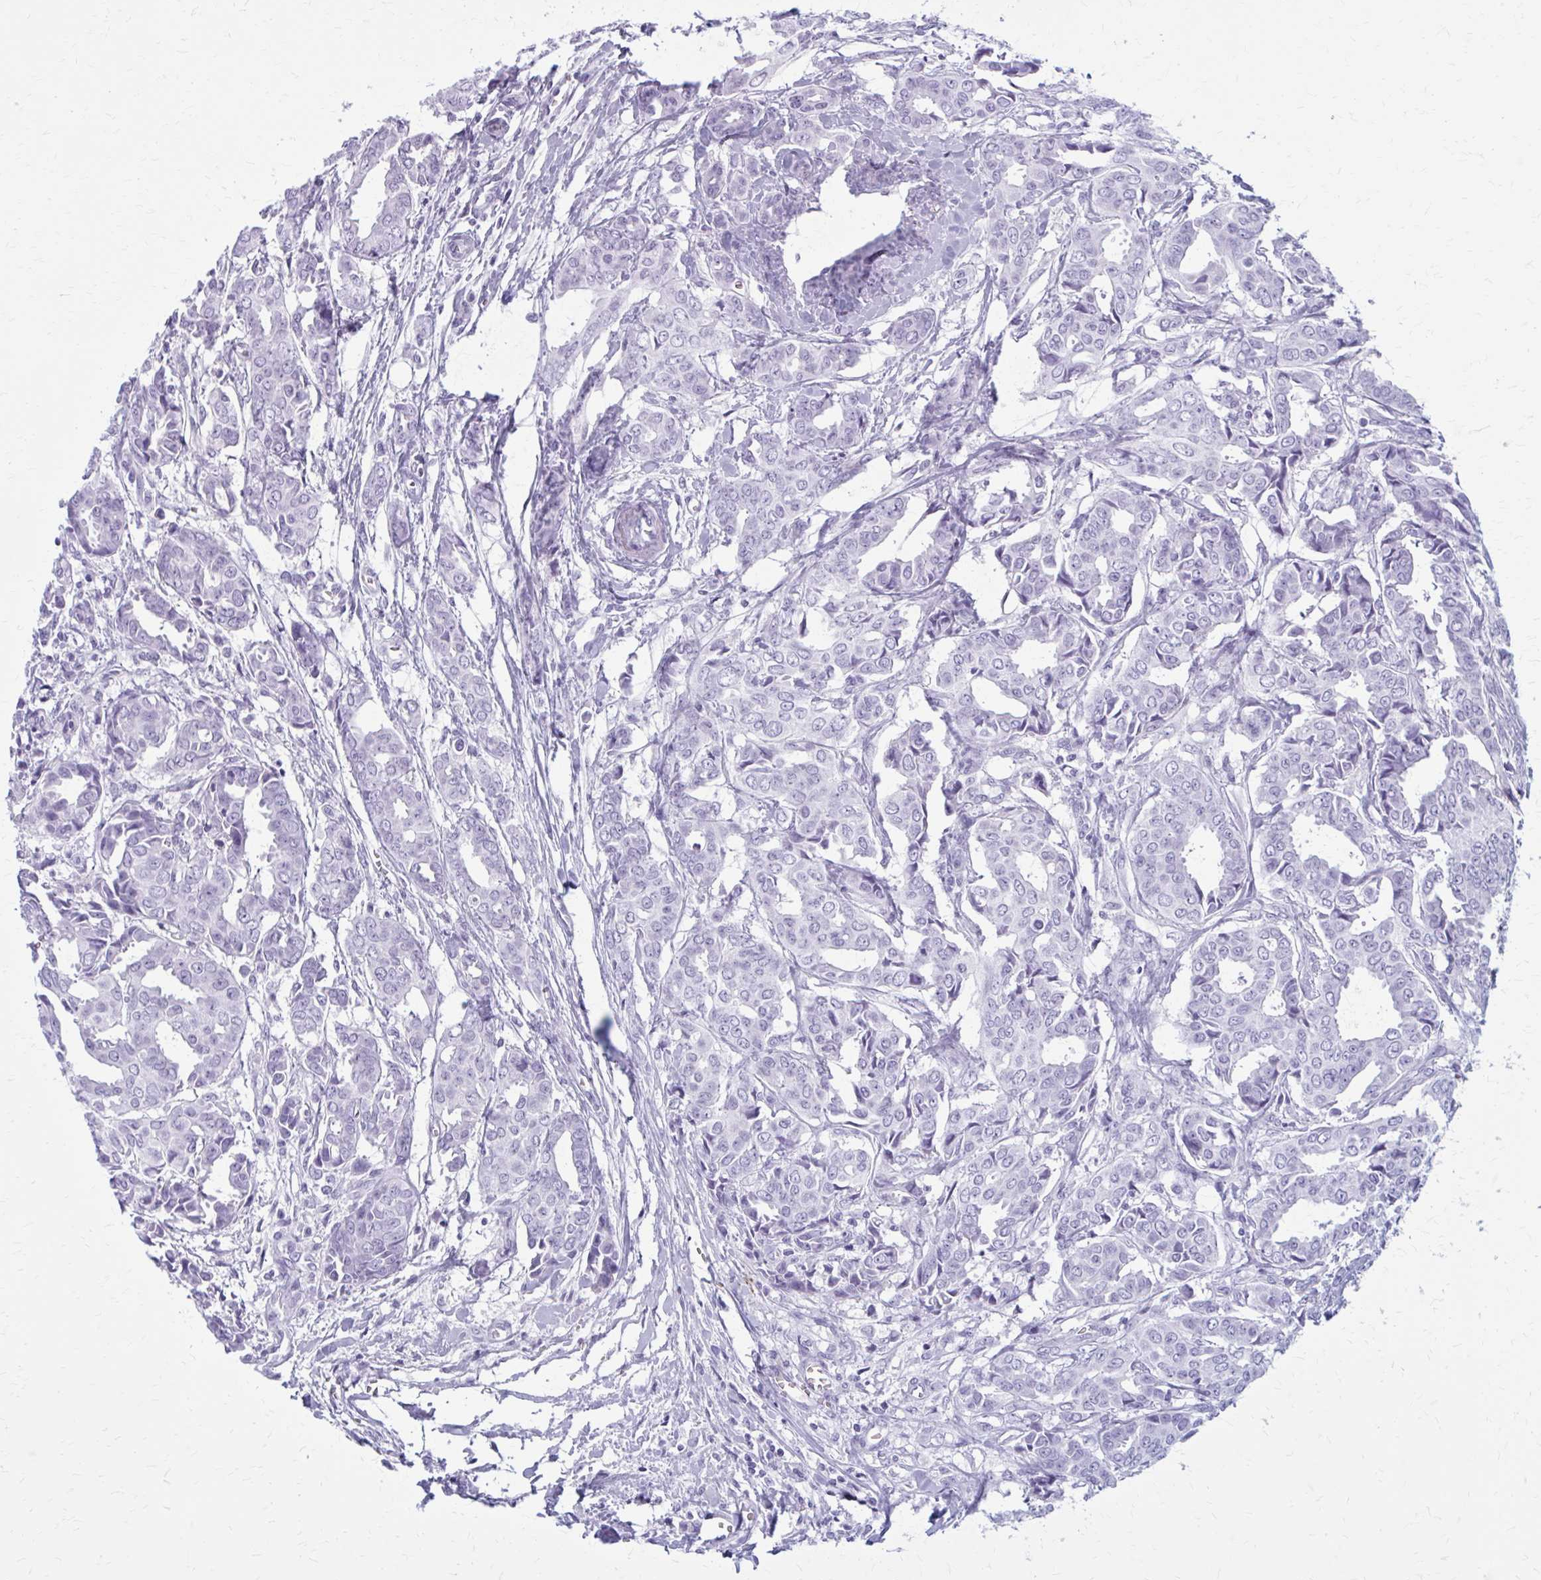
{"staining": {"intensity": "negative", "quantity": "none", "location": "none"}, "tissue": "breast cancer", "cell_type": "Tumor cells", "image_type": "cancer", "snomed": [{"axis": "morphology", "description": "Duct carcinoma"}, {"axis": "topography", "description": "Breast"}], "caption": "Protein analysis of breast cancer (invasive ductal carcinoma) exhibits no significant positivity in tumor cells.", "gene": "ZDHHC7", "patient": {"sex": "female", "age": 45}}